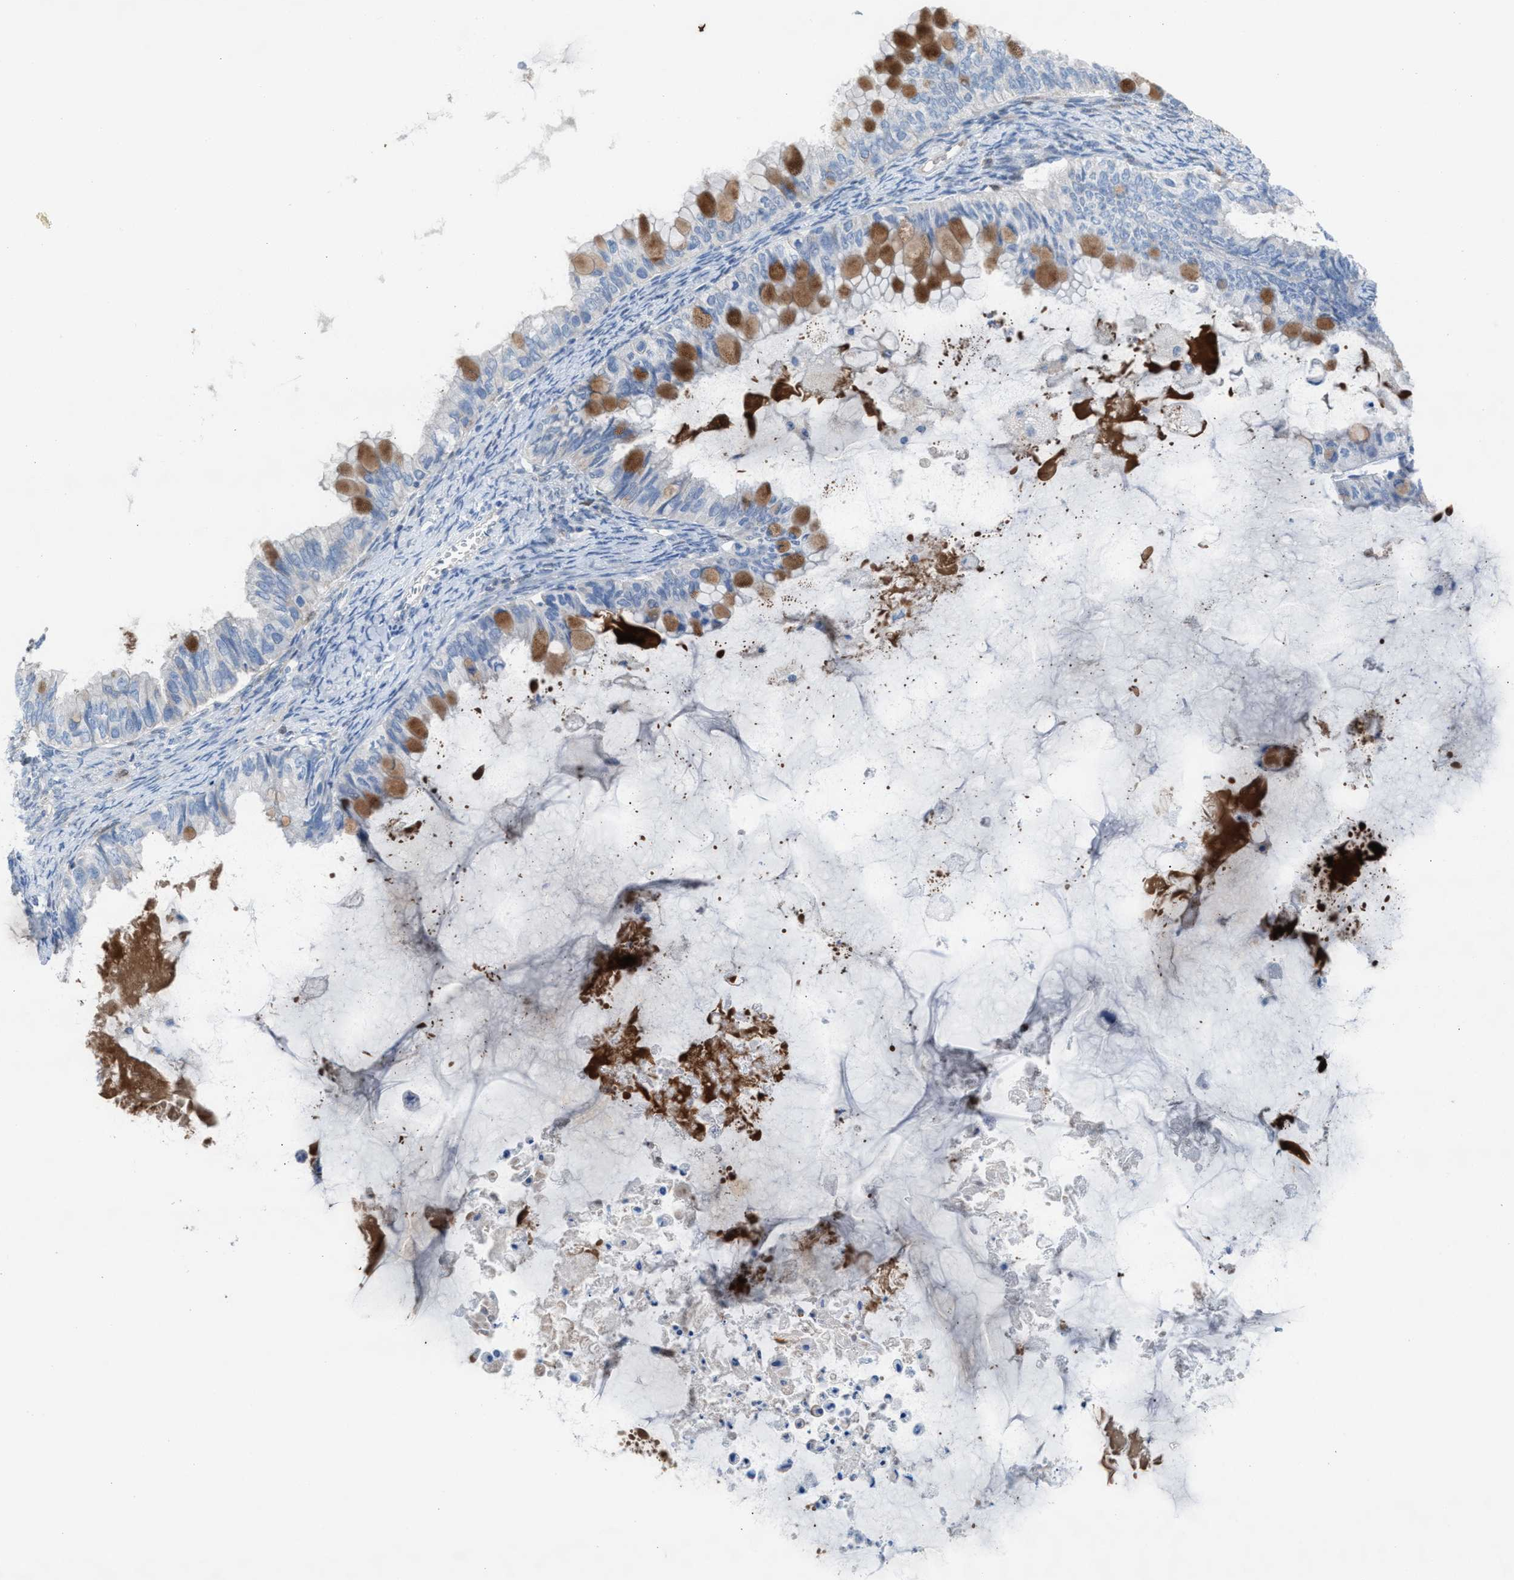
{"staining": {"intensity": "moderate", "quantity": "25%-75%", "location": "cytoplasmic/membranous"}, "tissue": "ovarian cancer", "cell_type": "Tumor cells", "image_type": "cancer", "snomed": [{"axis": "morphology", "description": "Cystadenocarcinoma, mucinous, NOS"}, {"axis": "topography", "description": "Ovary"}], "caption": "This photomicrograph shows mucinous cystadenocarcinoma (ovarian) stained with immunohistochemistry (IHC) to label a protein in brown. The cytoplasmic/membranous of tumor cells show moderate positivity for the protein. Nuclei are counter-stained blue.", "gene": "ASPA", "patient": {"sex": "female", "age": 80}}